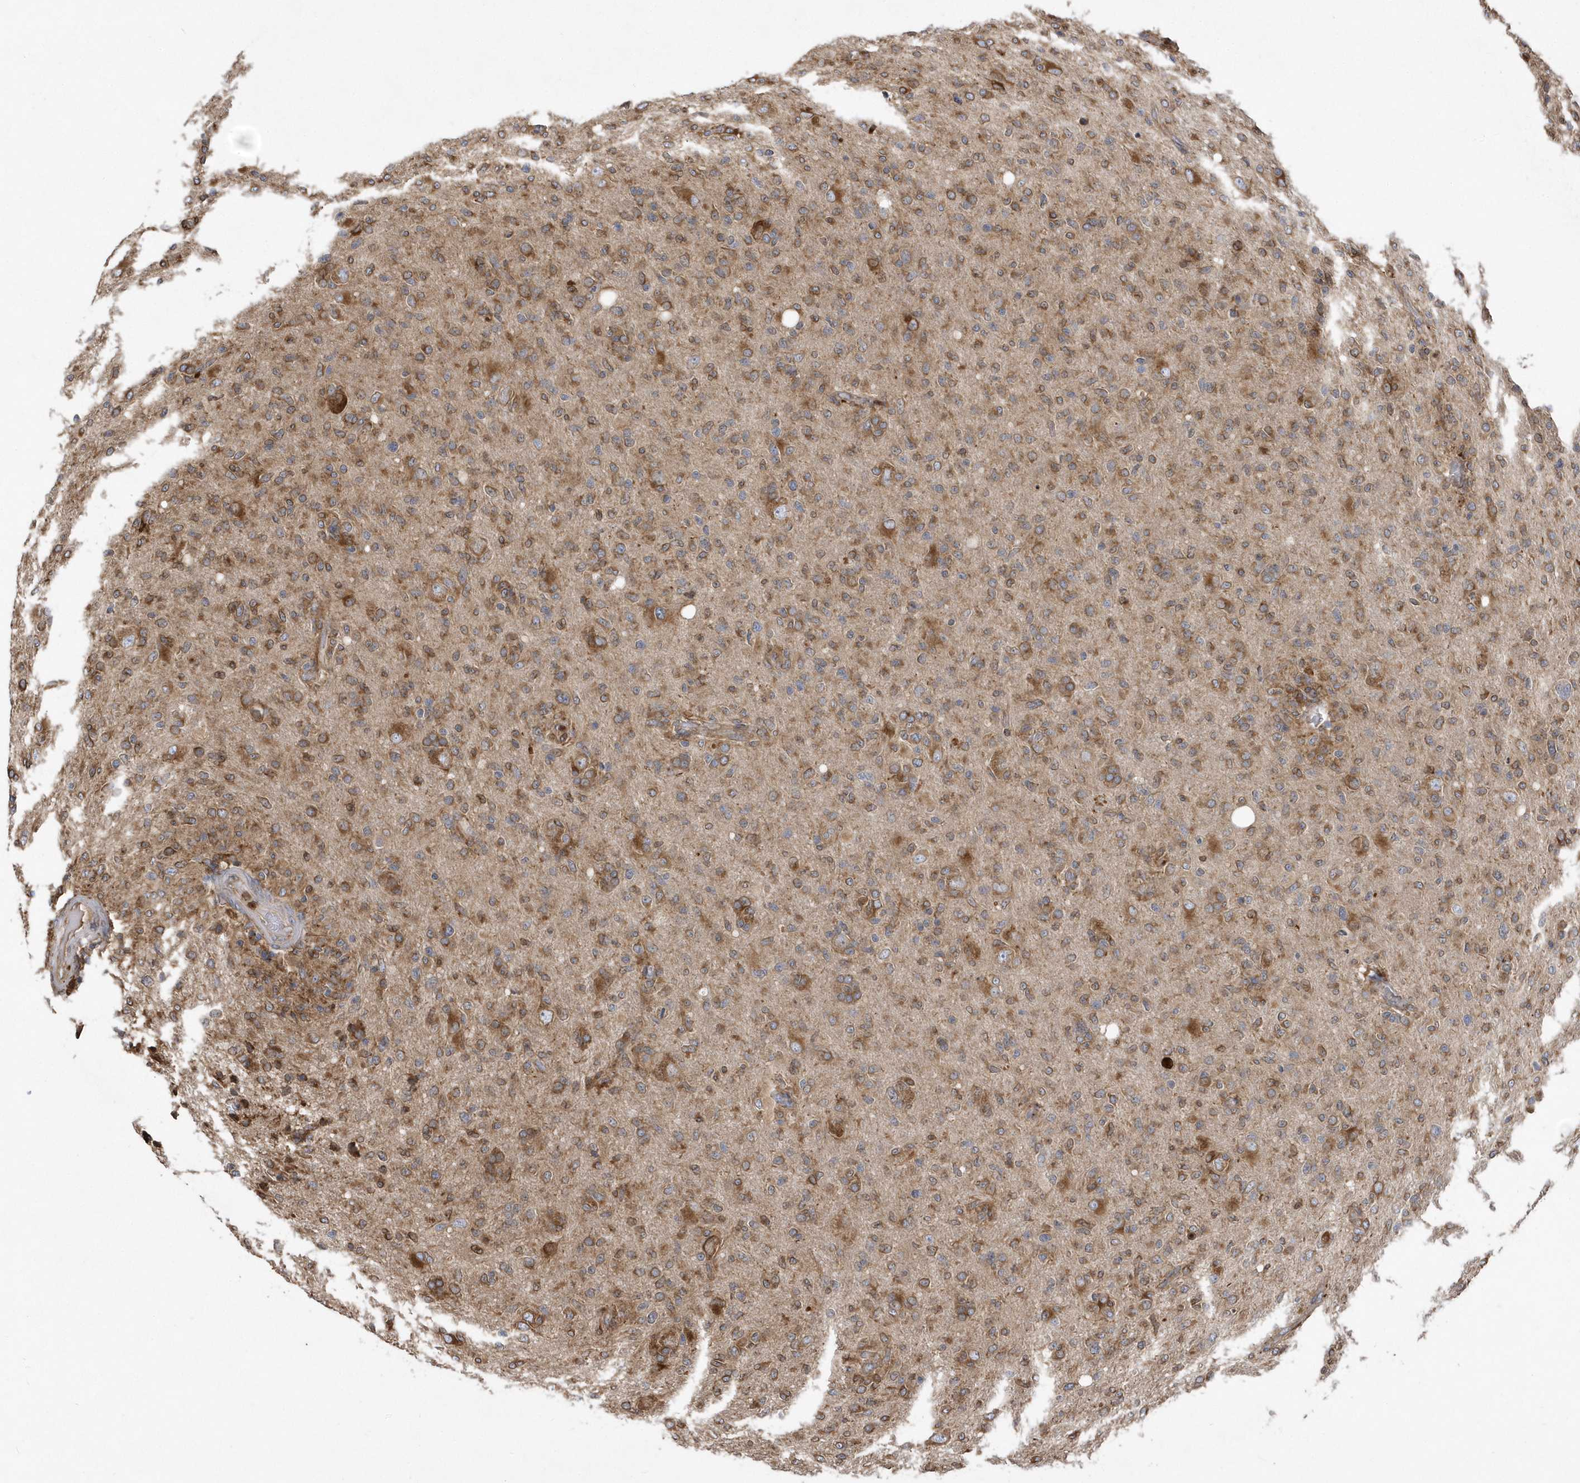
{"staining": {"intensity": "moderate", "quantity": ">75%", "location": "cytoplasmic/membranous"}, "tissue": "glioma", "cell_type": "Tumor cells", "image_type": "cancer", "snomed": [{"axis": "morphology", "description": "Glioma, malignant, High grade"}, {"axis": "topography", "description": "Brain"}], "caption": "Immunohistochemical staining of glioma displays moderate cytoplasmic/membranous protein positivity in approximately >75% of tumor cells. (Stains: DAB (3,3'-diaminobenzidine) in brown, nuclei in blue, Microscopy: brightfield microscopy at high magnification).", "gene": "VAMP7", "patient": {"sex": "female", "age": 57}}